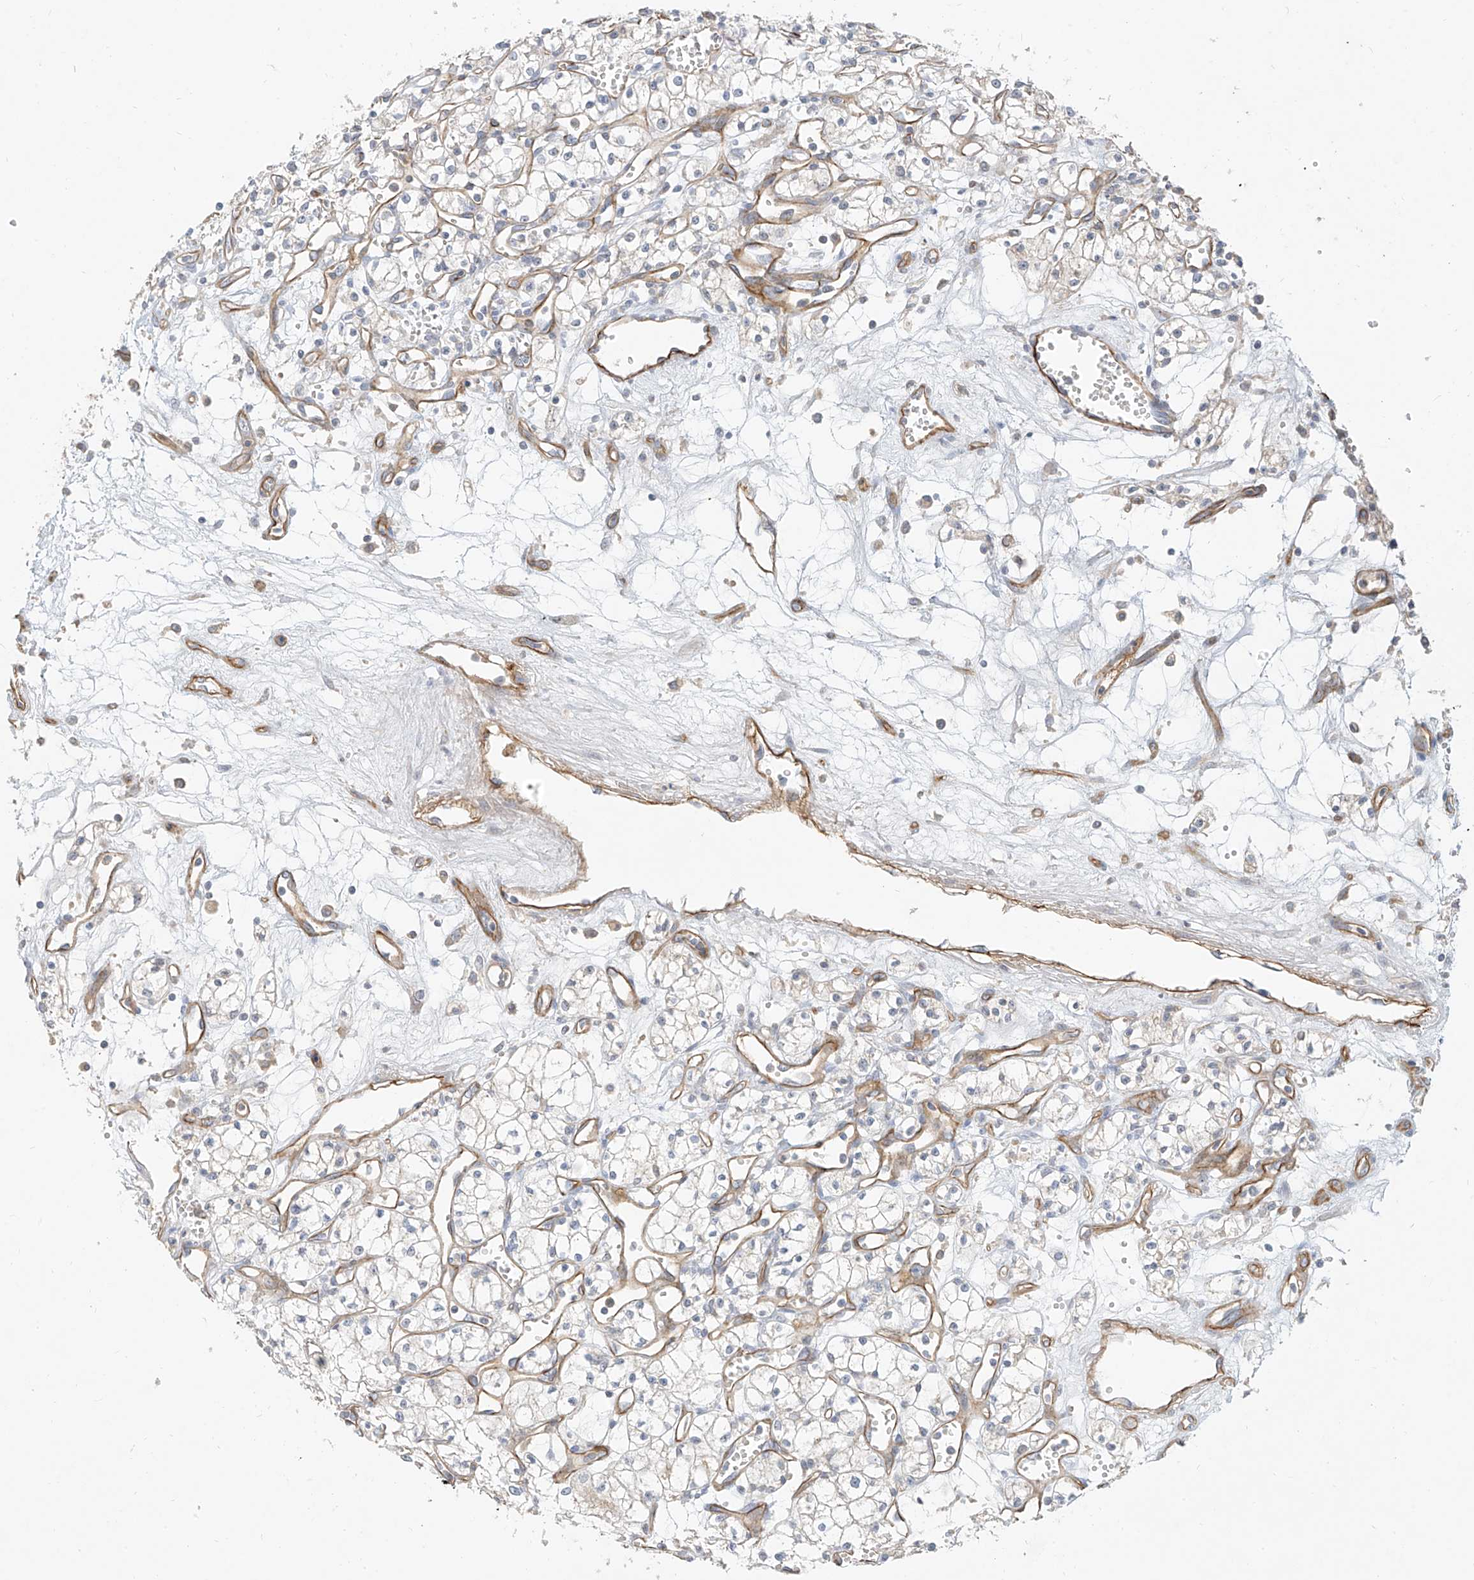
{"staining": {"intensity": "negative", "quantity": "none", "location": "none"}, "tissue": "renal cancer", "cell_type": "Tumor cells", "image_type": "cancer", "snomed": [{"axis": "morphology", "description": "Adenocarcinoma, NOS"}, {"axis": "topography", "description": "Kidney"}], "caption": "Immunohistochemistry of renal adenocarcinoma reveals no staining in tumor cells. The staining was performed using DAB to visualize the protein expression in brown, while the nuclei were stained in blue with hematoxylin (Magnification: 20x).", "gene": "C2orf42", "patient": {"sex": "male", "age": 59}}